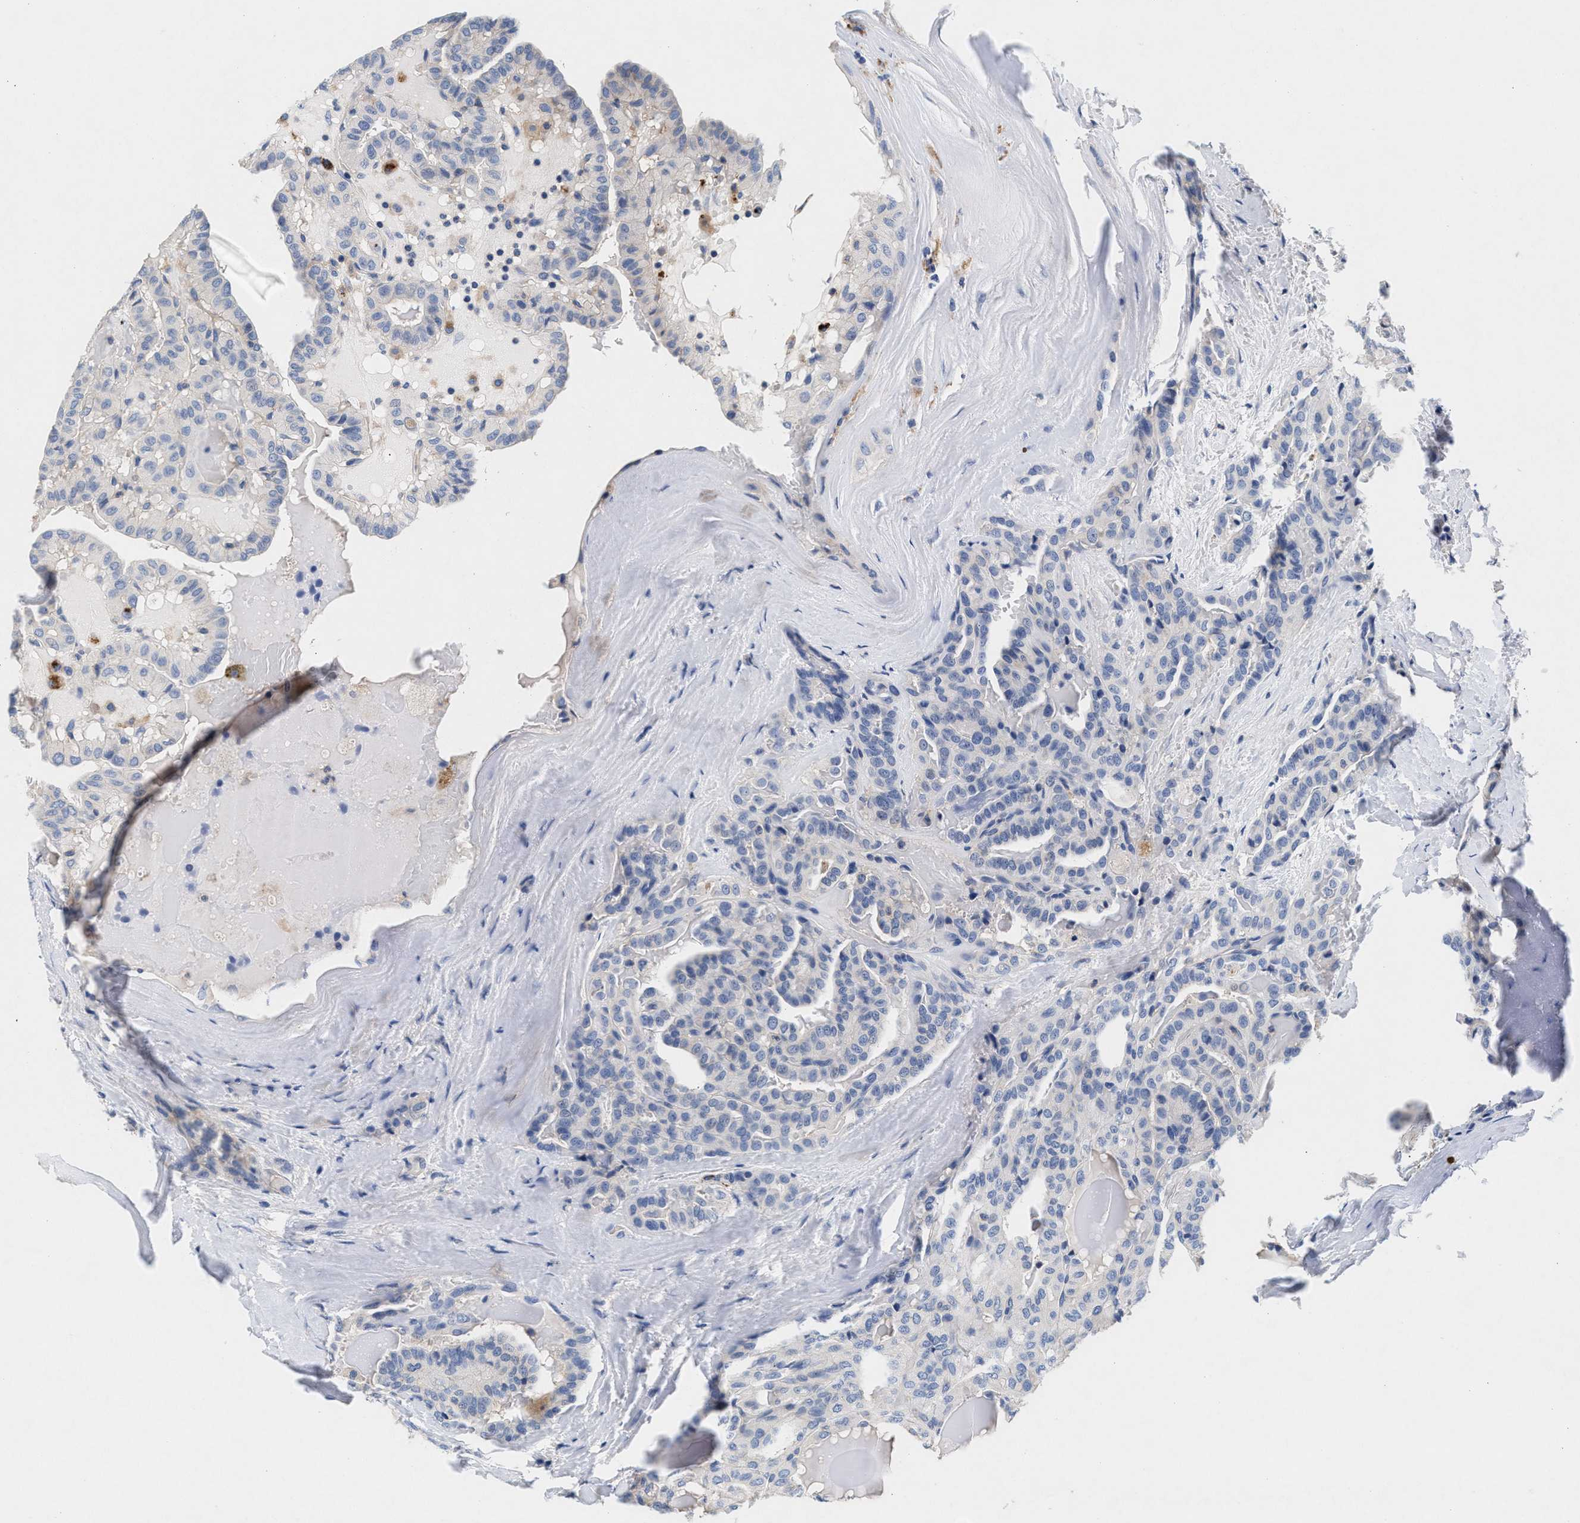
{"staining": {"intensity": "negative", "quantity": "none", "location": "none"}, "tissue": "thyroid cancer", "cell_type": "Tumor cells", "image_type": "cancer", "snomed": [{"axis": "morphology", "description": "Papillary adenocarcinoma, NOS"}, {"axis": "topography", "description": "Thyroid gland"}], "caption": "This is a histopathology image of immunohistochemistry staining of thyroid cancer, which shows no staining in tumor cells.", "gene": "GNAI3", "patient": {"sex": "male", "age": 77}}